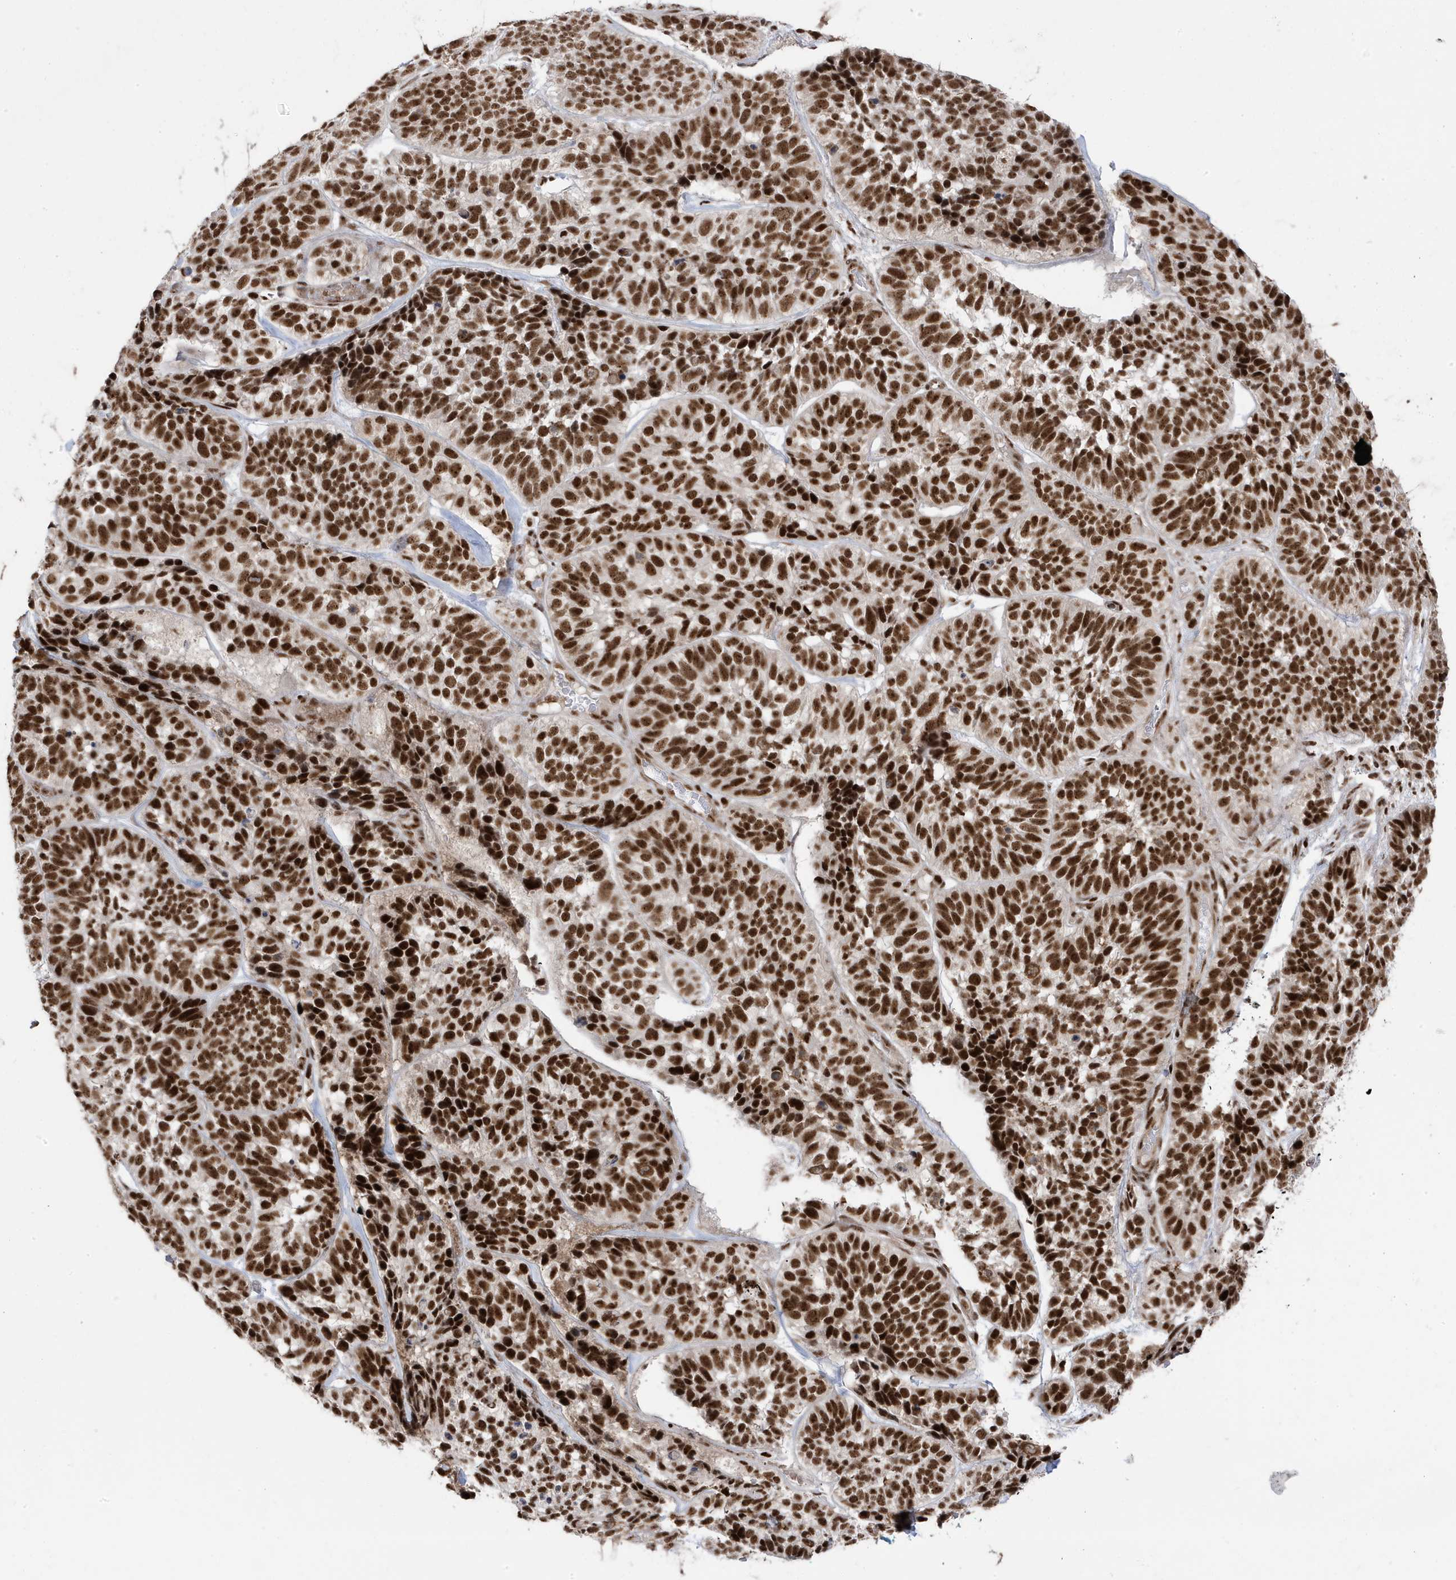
{"staining": {"intensity": "strong", "quantity": ">75%", "location": "nuclear"}, "tissue": "skin cancer", "cell_type": "Tumor cells", "image_type": "cancer", "snomed": [{"axis": "morphology", "description": "Basal cell carcinoma"}, {"axis": "topography", "description": "Skin"}], "caption": "About >75% of tumor cells in skin basal cell carcinoma reveal strong nuclear protein expression as visualized by brown immunohistochemical staining.", "gene": "MTREX", "patient": {"sex": "male", "age": 62}}